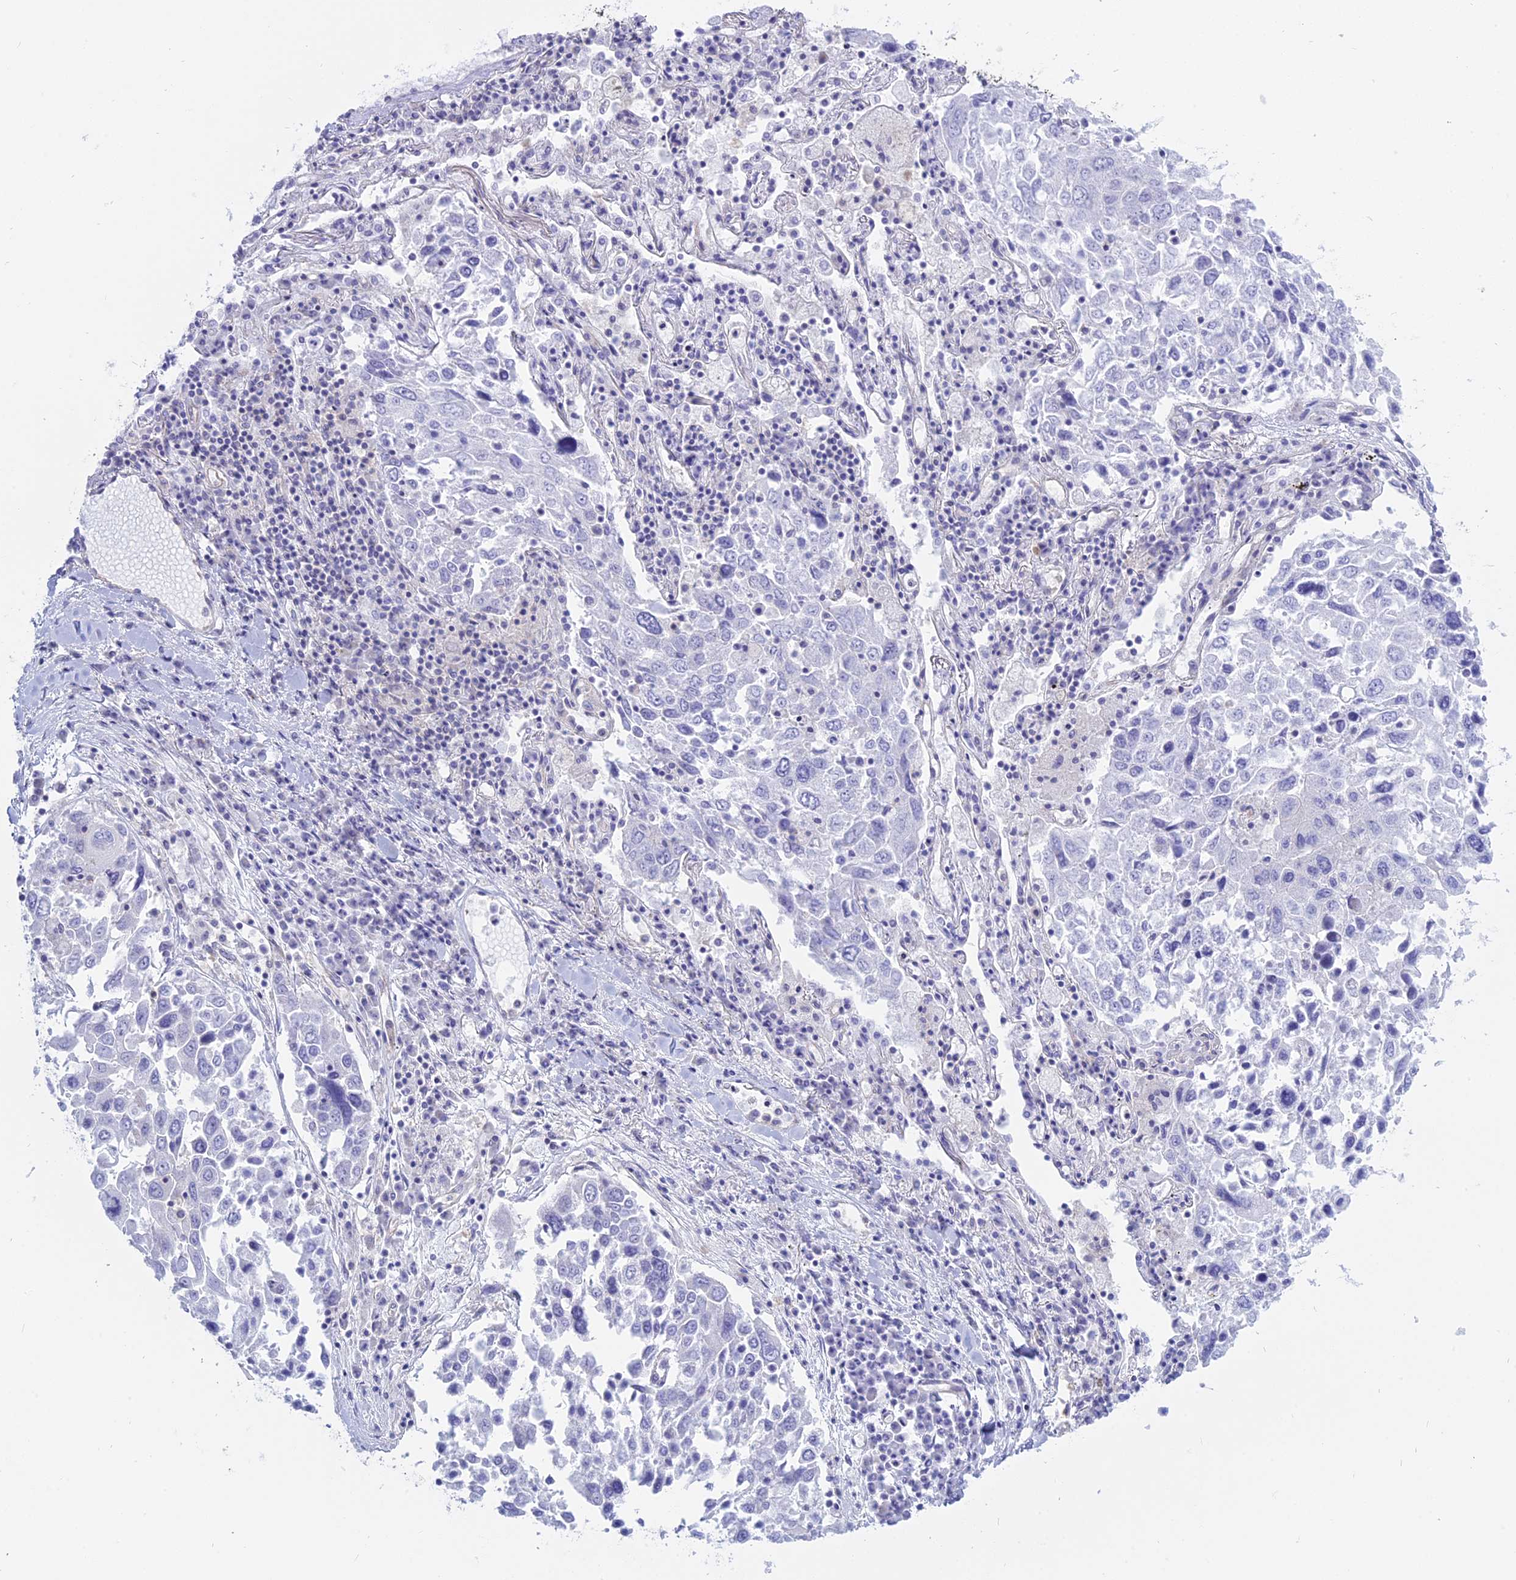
{"staining": {"intensity": "negative", "quantity": "none", "location": "none"}, "tissue": "lung cancer", "cell_type": "Tumor cells", "image_type": "cancer", "snomed": [{"axis": "morphology", "description": "Squamous cell carcinoma, NOS"}, {"axis": "topography", "description": "Lung"}], "caption": "Tumor cells are negative for brown protein staining in lung cancer.", "gene": "AHCYL1", "patient": {"sex": "male", "age": 65}}